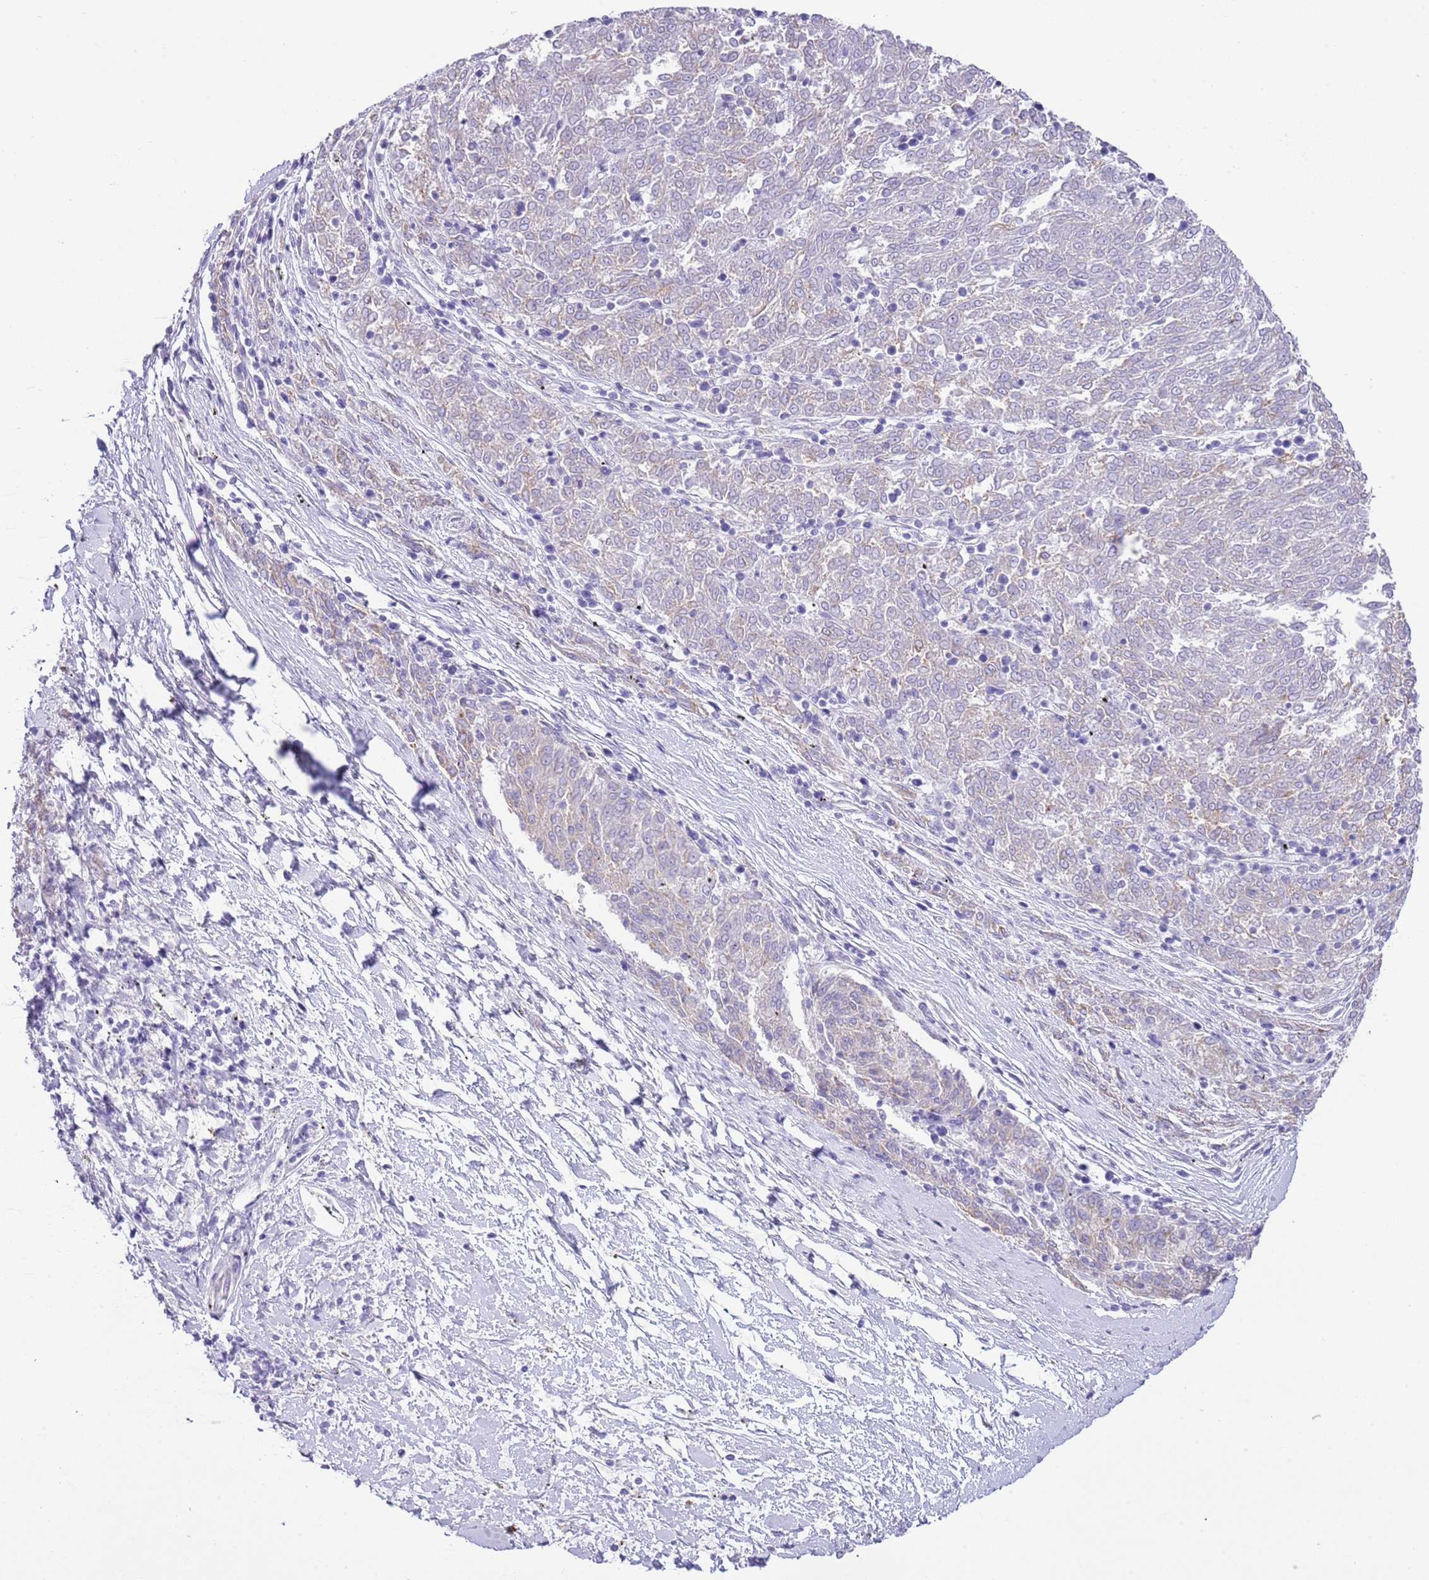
{"staining": {"intensity": "negative", "quantity": "none", "location": "none"}, "tissue": "melanoma", "cell_type": "Tumor cells", "image_type": "cancer", "snomed": [{"axis": "morphology", "description": "Malignant melanoma, NOS"}, {"axis": "topography", "description": "Skin"}], "caption": "This is an IHC micrograph of human melanoma. There is no expression in tumor cells.", "gene": "OR2Z1", "patient": {"sex": "female", "age": 72}}